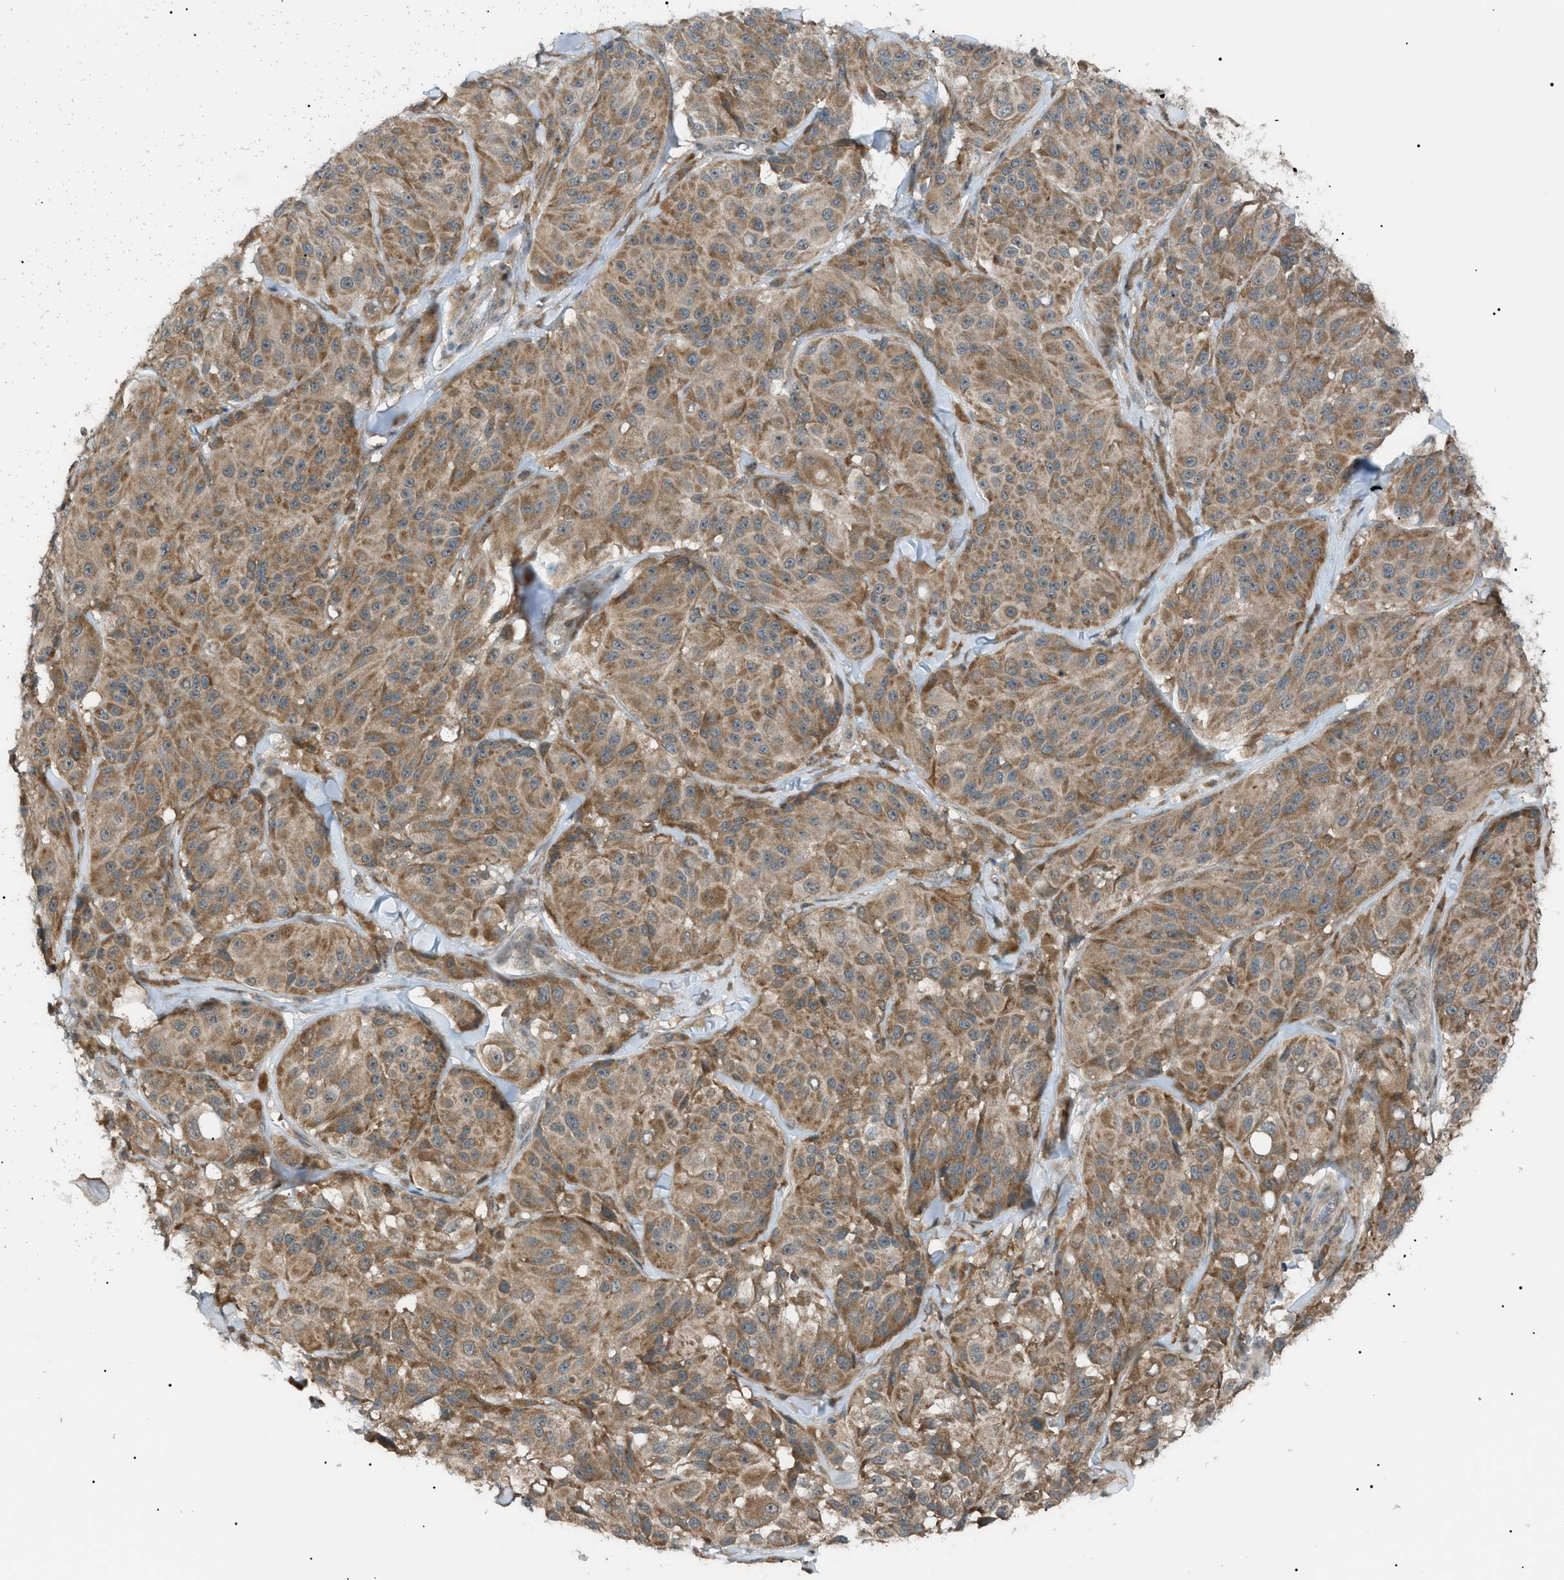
{"staining": {"intensity": "moderate", "quantity": ">75%", "location": "cytoplasmic/membranous"}, "tissue": "melanoma", "cell_type": "Tumor cells", "image_type": "cancer", "snomed": [{"axis": "morphology", "description": "Malignant melanoma, NOS"}, {"axis": "topography", "description": "Skin"}], "caption": "Protein staining of malignant melanoma tissue shows moderate cytoplasmic/membranous positivity in approximately >75% of tumor cells. (DAB IHC with brightfield microscopy, high magnification).", "gene": "LPIN2", "patient": {"sex": "male", "age": 84}}